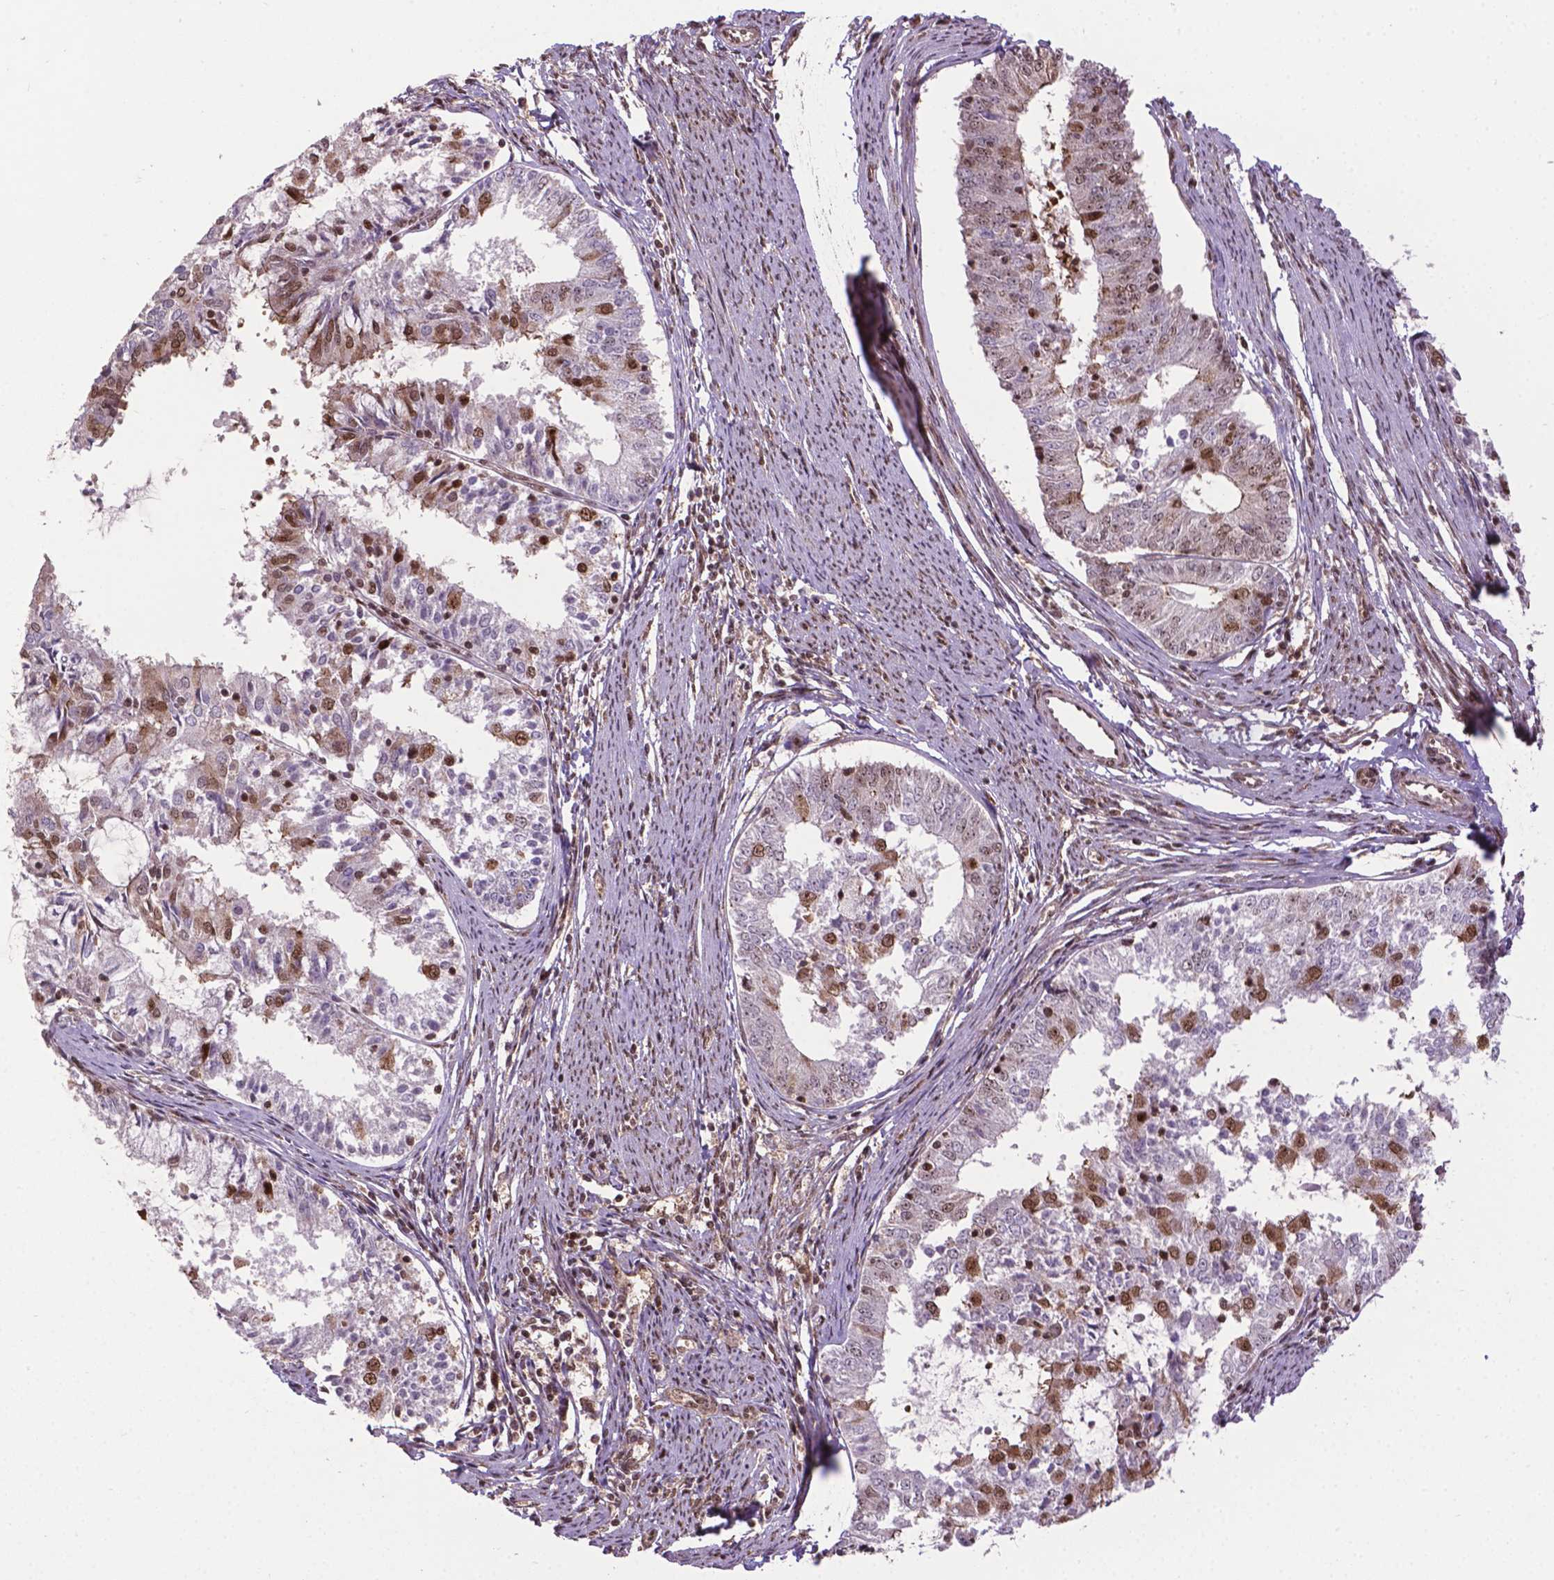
{"staining": {"intensity": "moderate", "quantity": "<25%", "location": "nuclear"}, "tissue": "endometrial cancer", "cell_type": "Tumor cells", "image_type": "cancer", "snomed": [{"axis": "morphology", "description": "Adenocarcinoma, NOS"}, {"axis": "topography", "description": "Endometrium"}], "caption": "This is a micrograph of IHC staining of endometrial cancer (adenocarcinoma), which shows moderate positivity in the nuclear of tumor cells.", "gene": "CSNK2A1", "patient": {"sex": "female", "age": 57}}